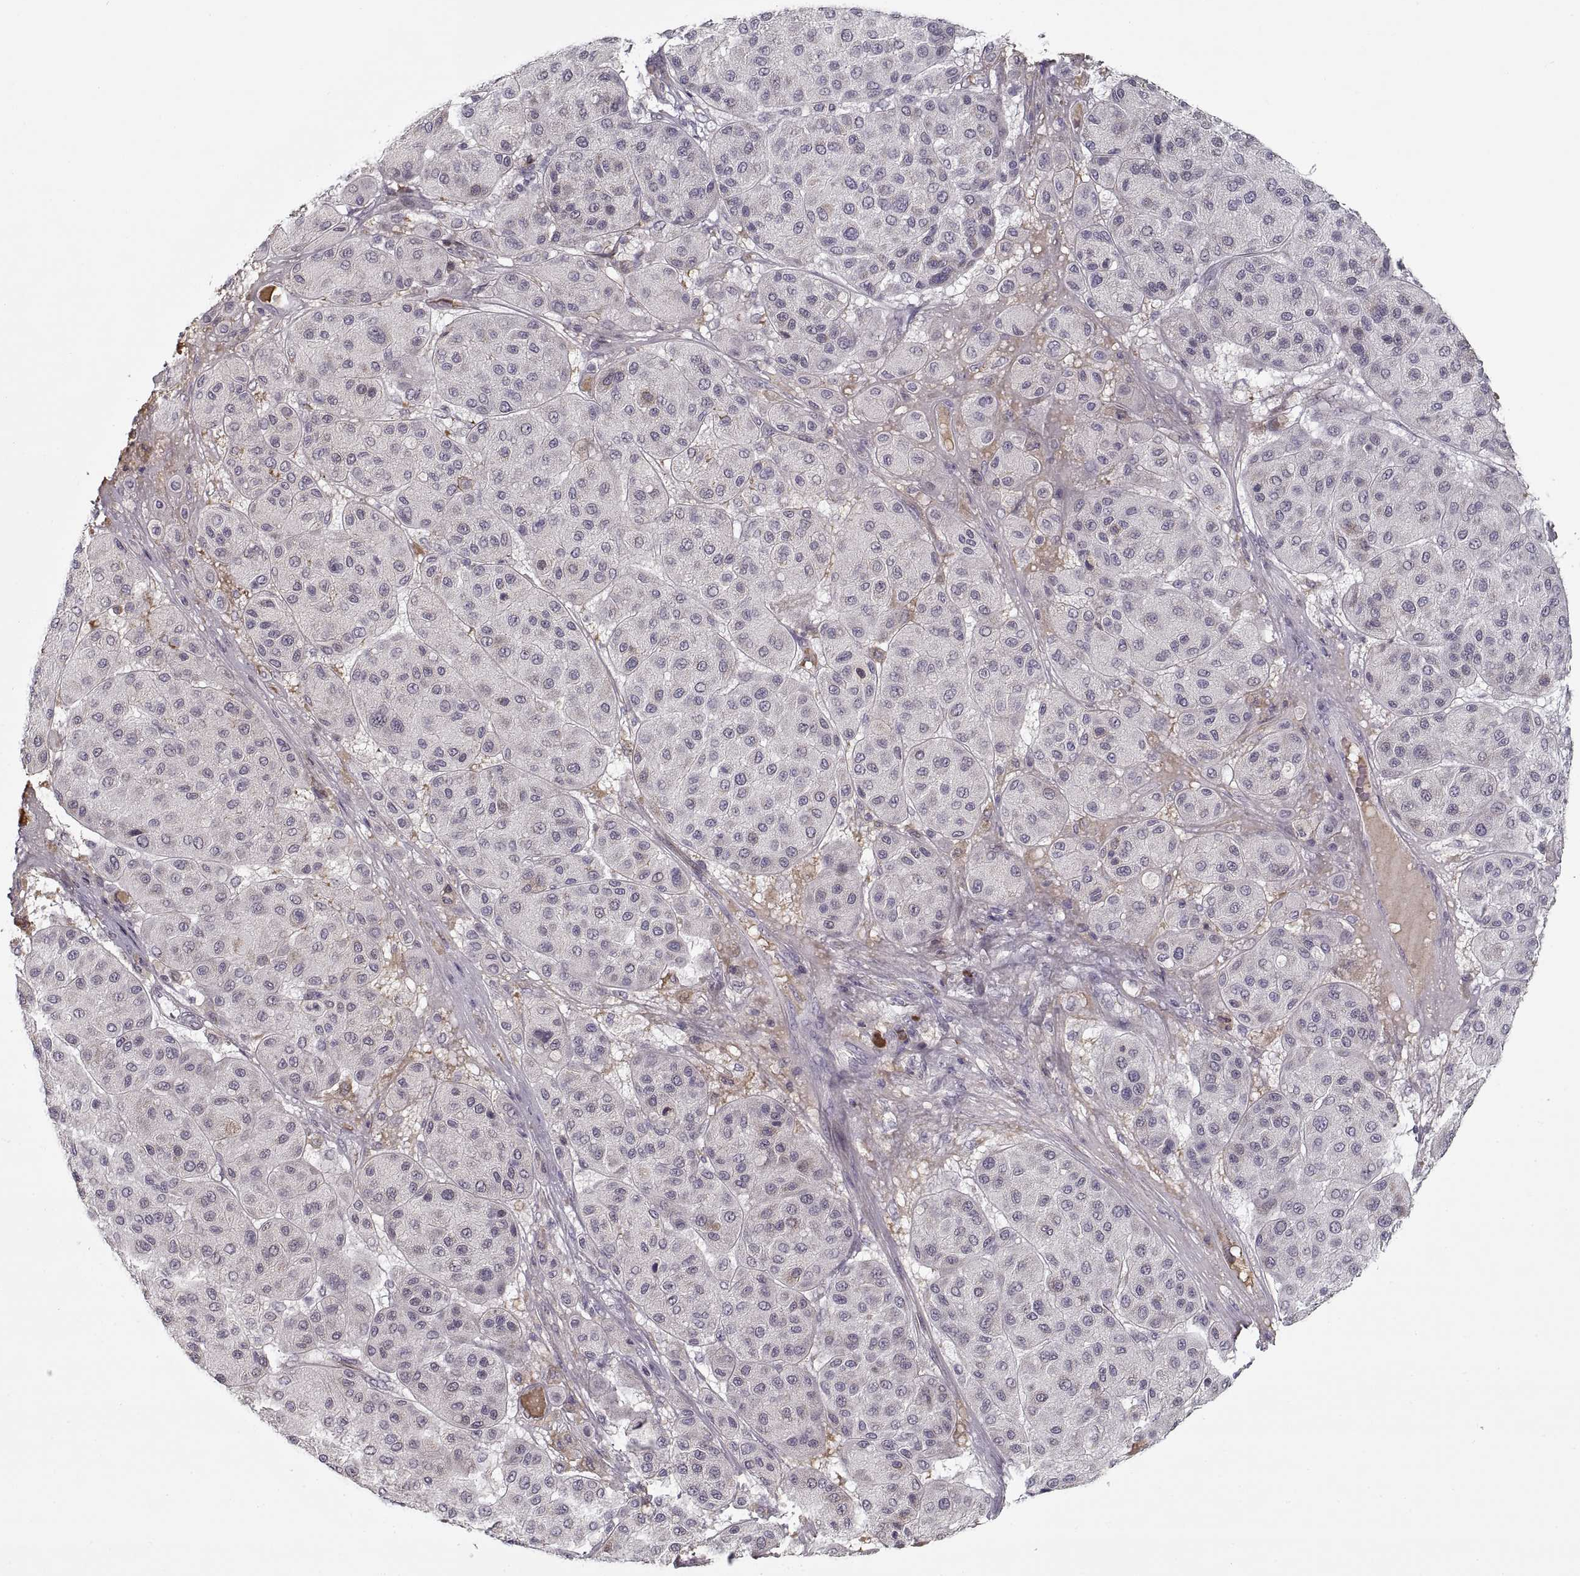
{"staining": {"intensity": "negative", "quantity": "none", "location": "none"}, "tissue": "melanoma", "cell_type": "Tumor cells", "image_type": "cancer", "snomed": [{"axis": "morphology", "description": "Malignant melanoma, Metastatic site"}, {"axis": "topography", "description": "Smooth muscle"}], "caption": "High magnification brightfield microscopy of melanoma stained with DAB (brown) and counterstained with hematoxylin (blue): tumor cells show no significant positivity.", "gene": "GAD2", "patient": {"sex": "male", "age": 41}}